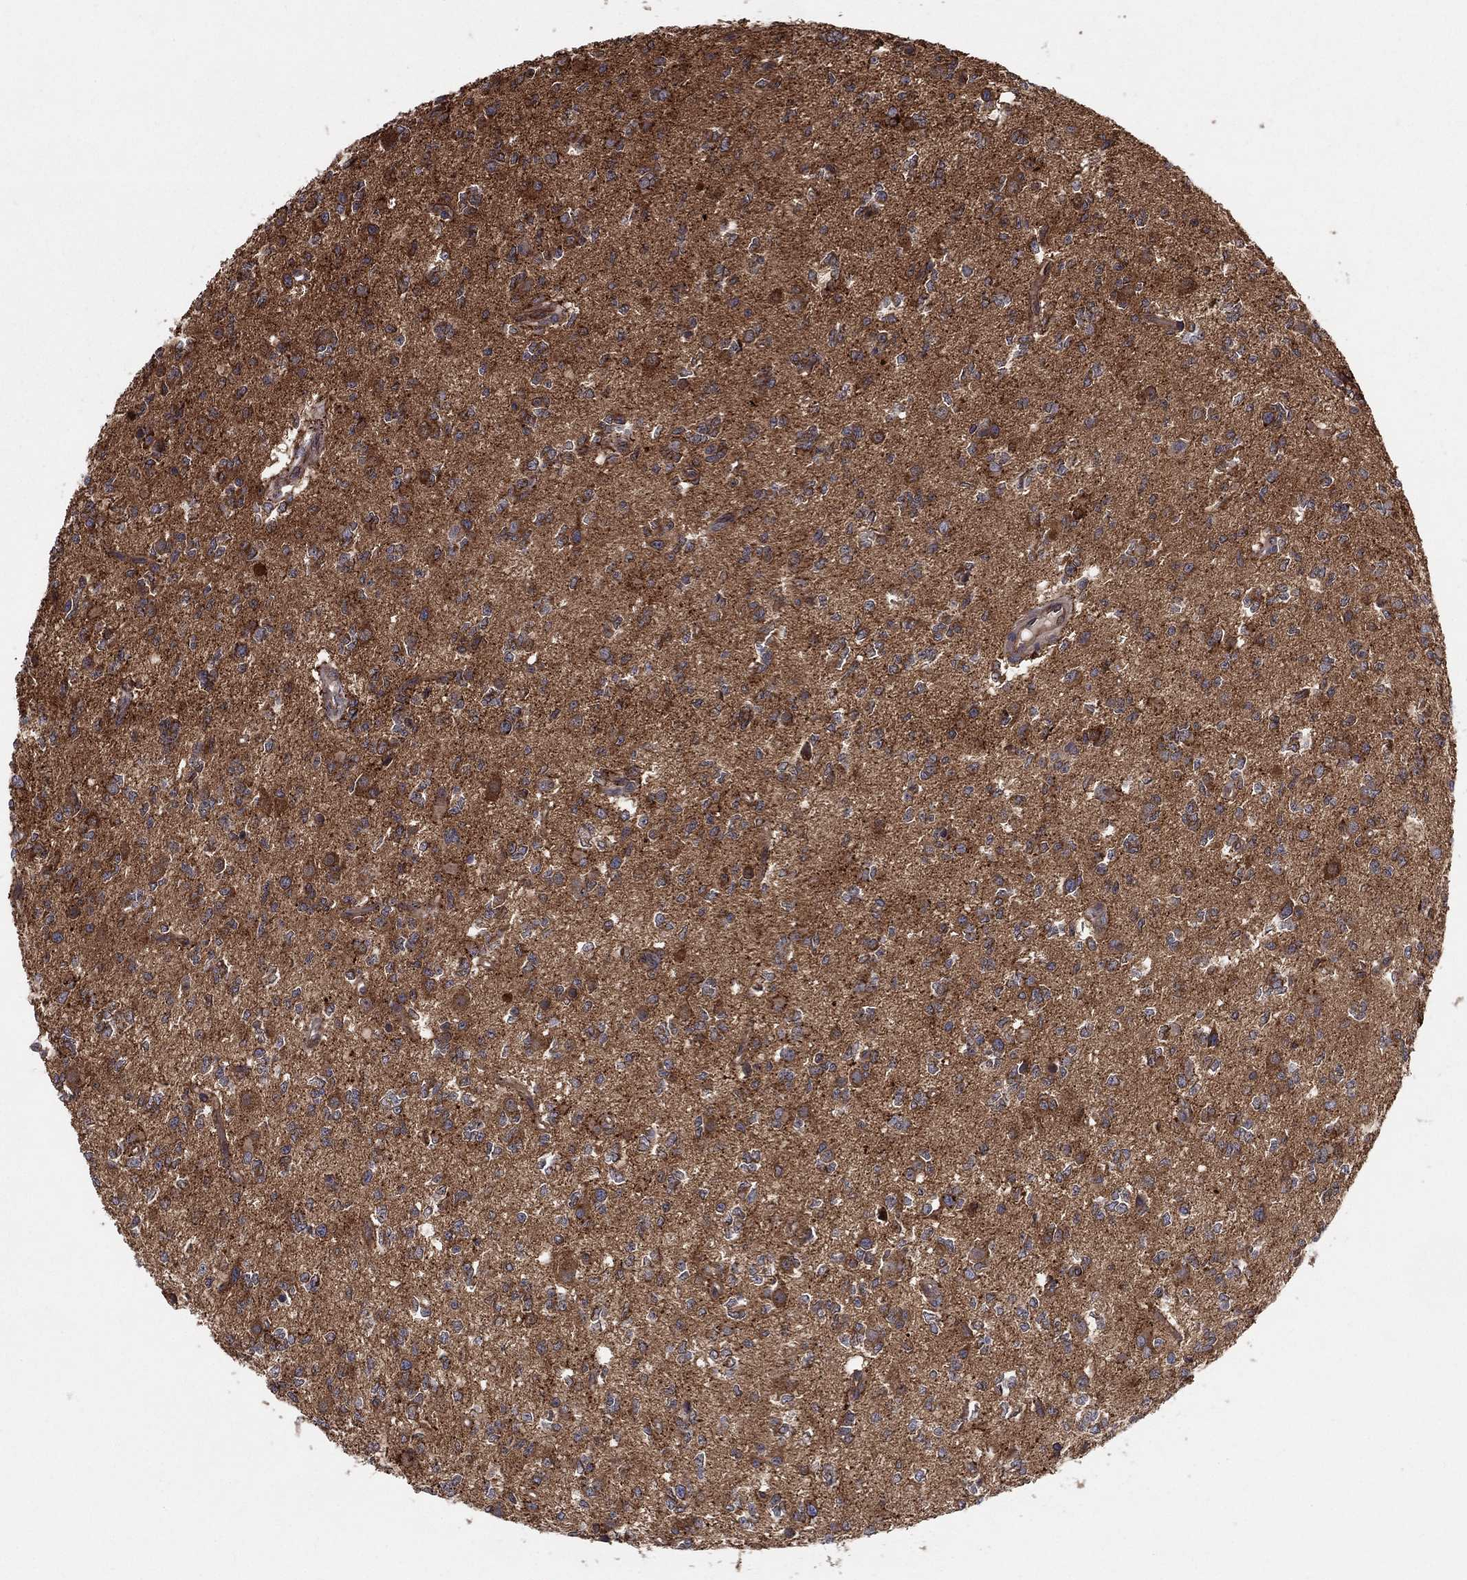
{"staining": {"intensity": "moderate", "quantity": "<25%", "location": "cytoplasmic/membranous,nuclear"}, "tissue": "glioma", "cell_type": "Tumor cells", "image_type": "cancer", "snomed": [{"axis": "morphology", "description": "Glioma, malignant, Low grade"}, {"axis": "topography", "description": "Brain"}], "caption": "Protein expression analysis of glioma demonstrates moderate cytoplasmic/membranous and nuclear staining in approximately <25% of tumor cells.", "gene": "BMERB1", "patient": {"sex": "female", "age": 45}}